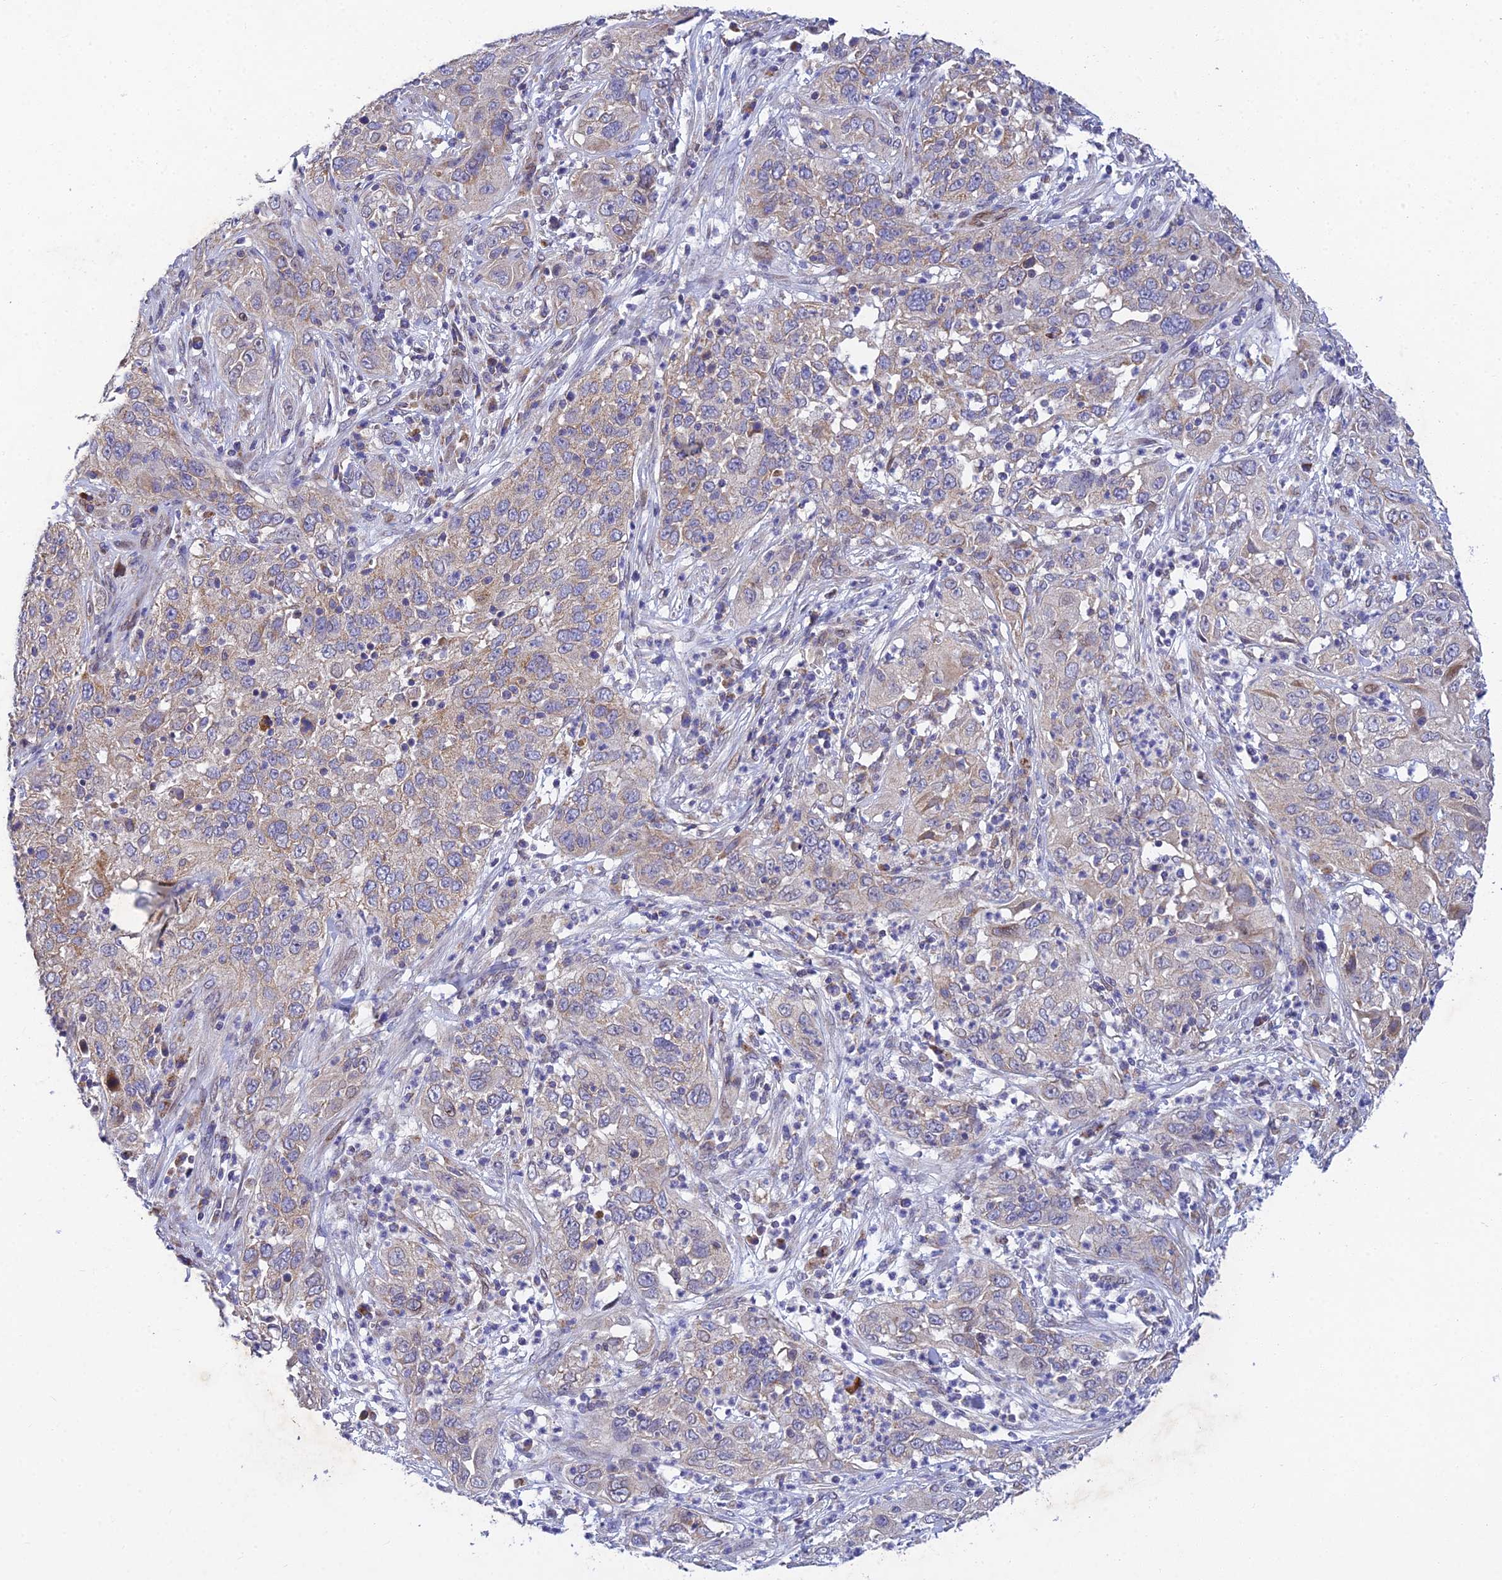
{"staining": {"intensity": "weak", "quantity": "<25%", "location": "cytoplasmic/membranous"}, "tissue": "cervical cancer", "cell_type": "Tumor cells", "image_type": "cancer", "snomed": [{"axis": "morphology", "description": "Squamous cell carcinoma, NOS"}, {"axis": "topography", "description": "Cervix"}], "caption": "A micrograph of cervical cancer (squamous cell carcinoma) stained for a protein shows no brown staining in tumor cells.", "gene": "MGAT2", "patient": {"sex": "female", "age": 32}}